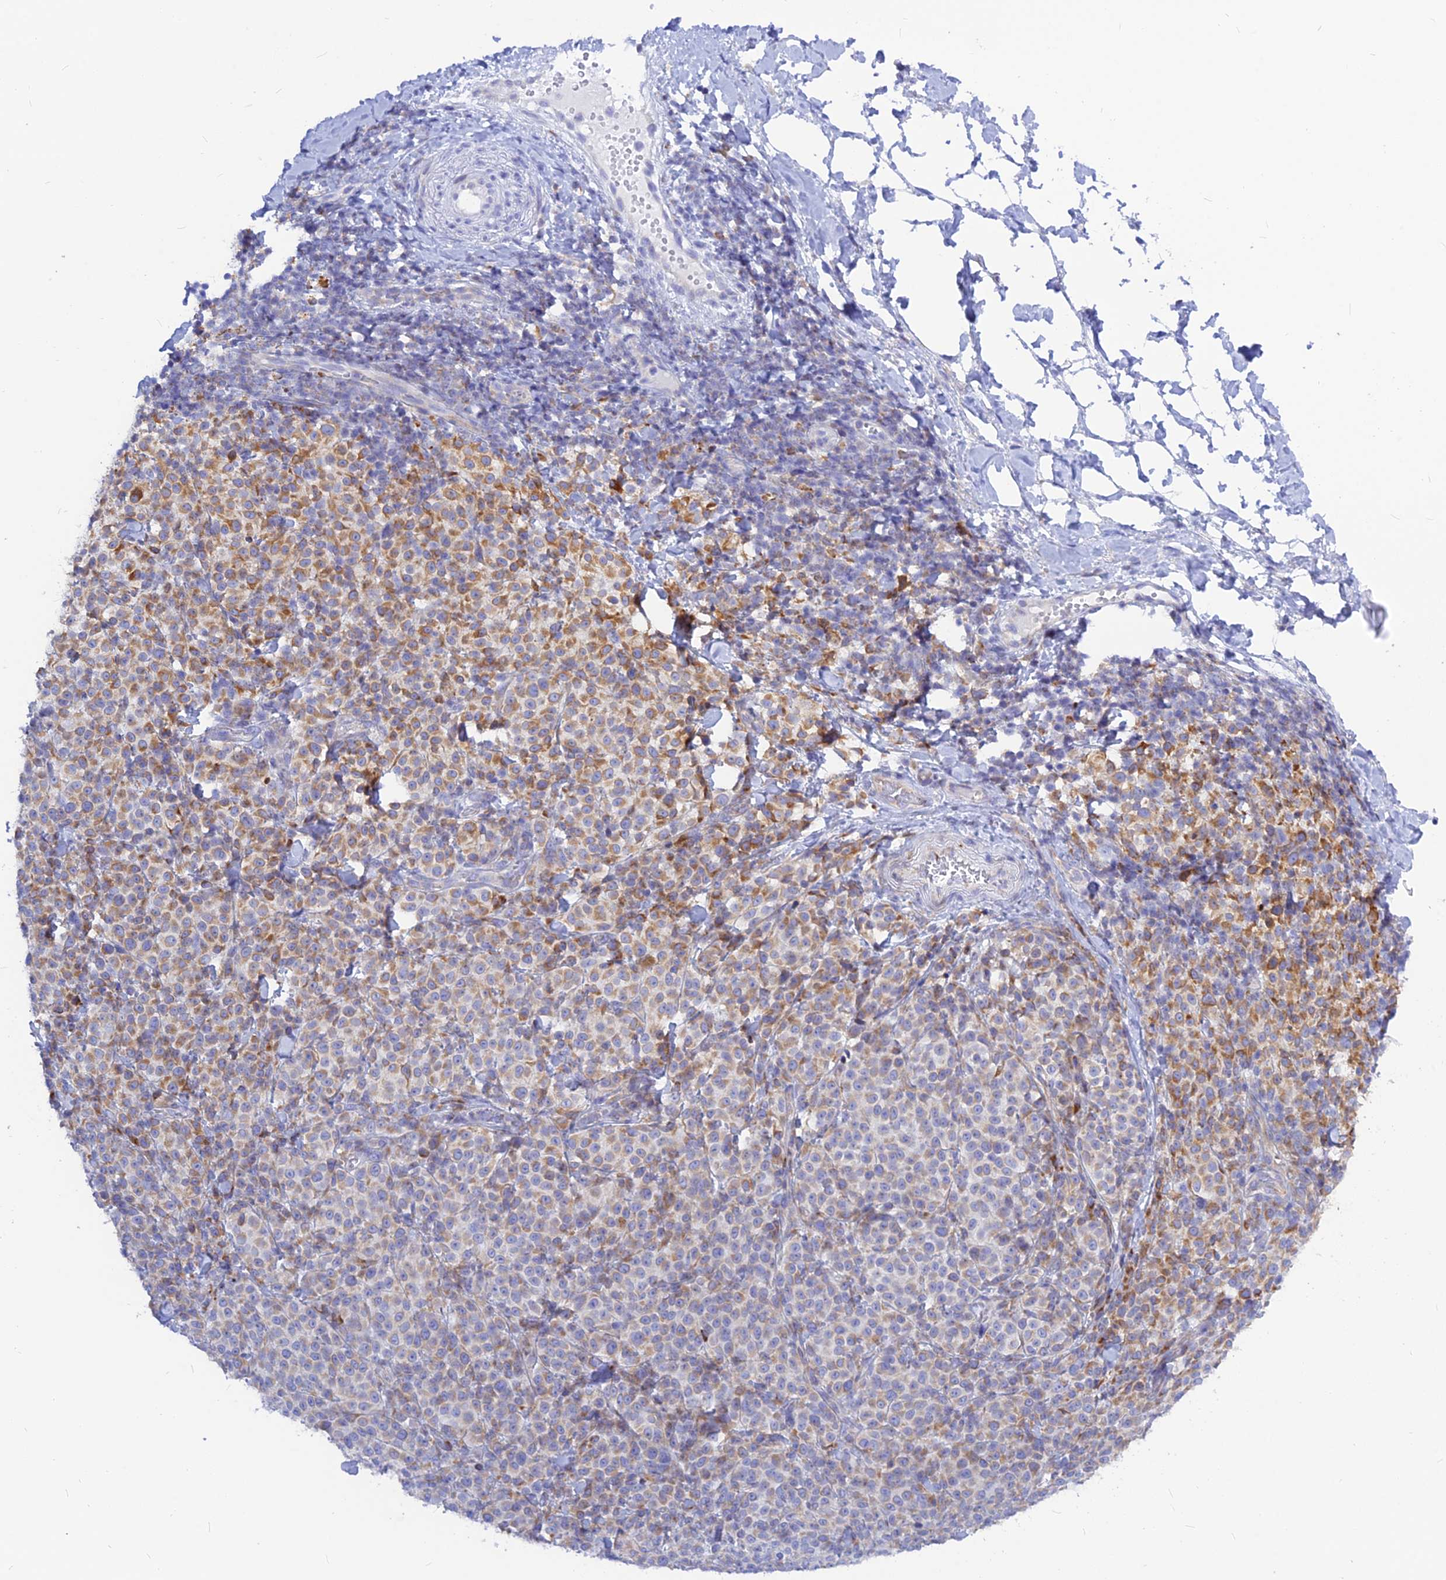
{"staining": {"intensity": "moderate", "quantity": "<25%", "location": "cytoplasmic/membranous"}, "tissue": "melanoma", "cell_type": "Tumor cells", "image_type": "cancer", "snomed": [{"axis": "morphology", "description": "Normal tissue, NOS"}, {"axis": "morphology", "description": "Malignant melanoma, NOS"}, {"axis": "topography", "description": "Skin"}], "caption": "A brown stain highlights moderate cytoplasmic/membranous expression of a protein in human malignant melanoma tumor cells. (DAB (3,3'-diaminobenzidine) IHC, brown staining for protein, blue staining for nuclei).", "gene": "CNOT6", "patient": {"sex": "female", "age": 34}}